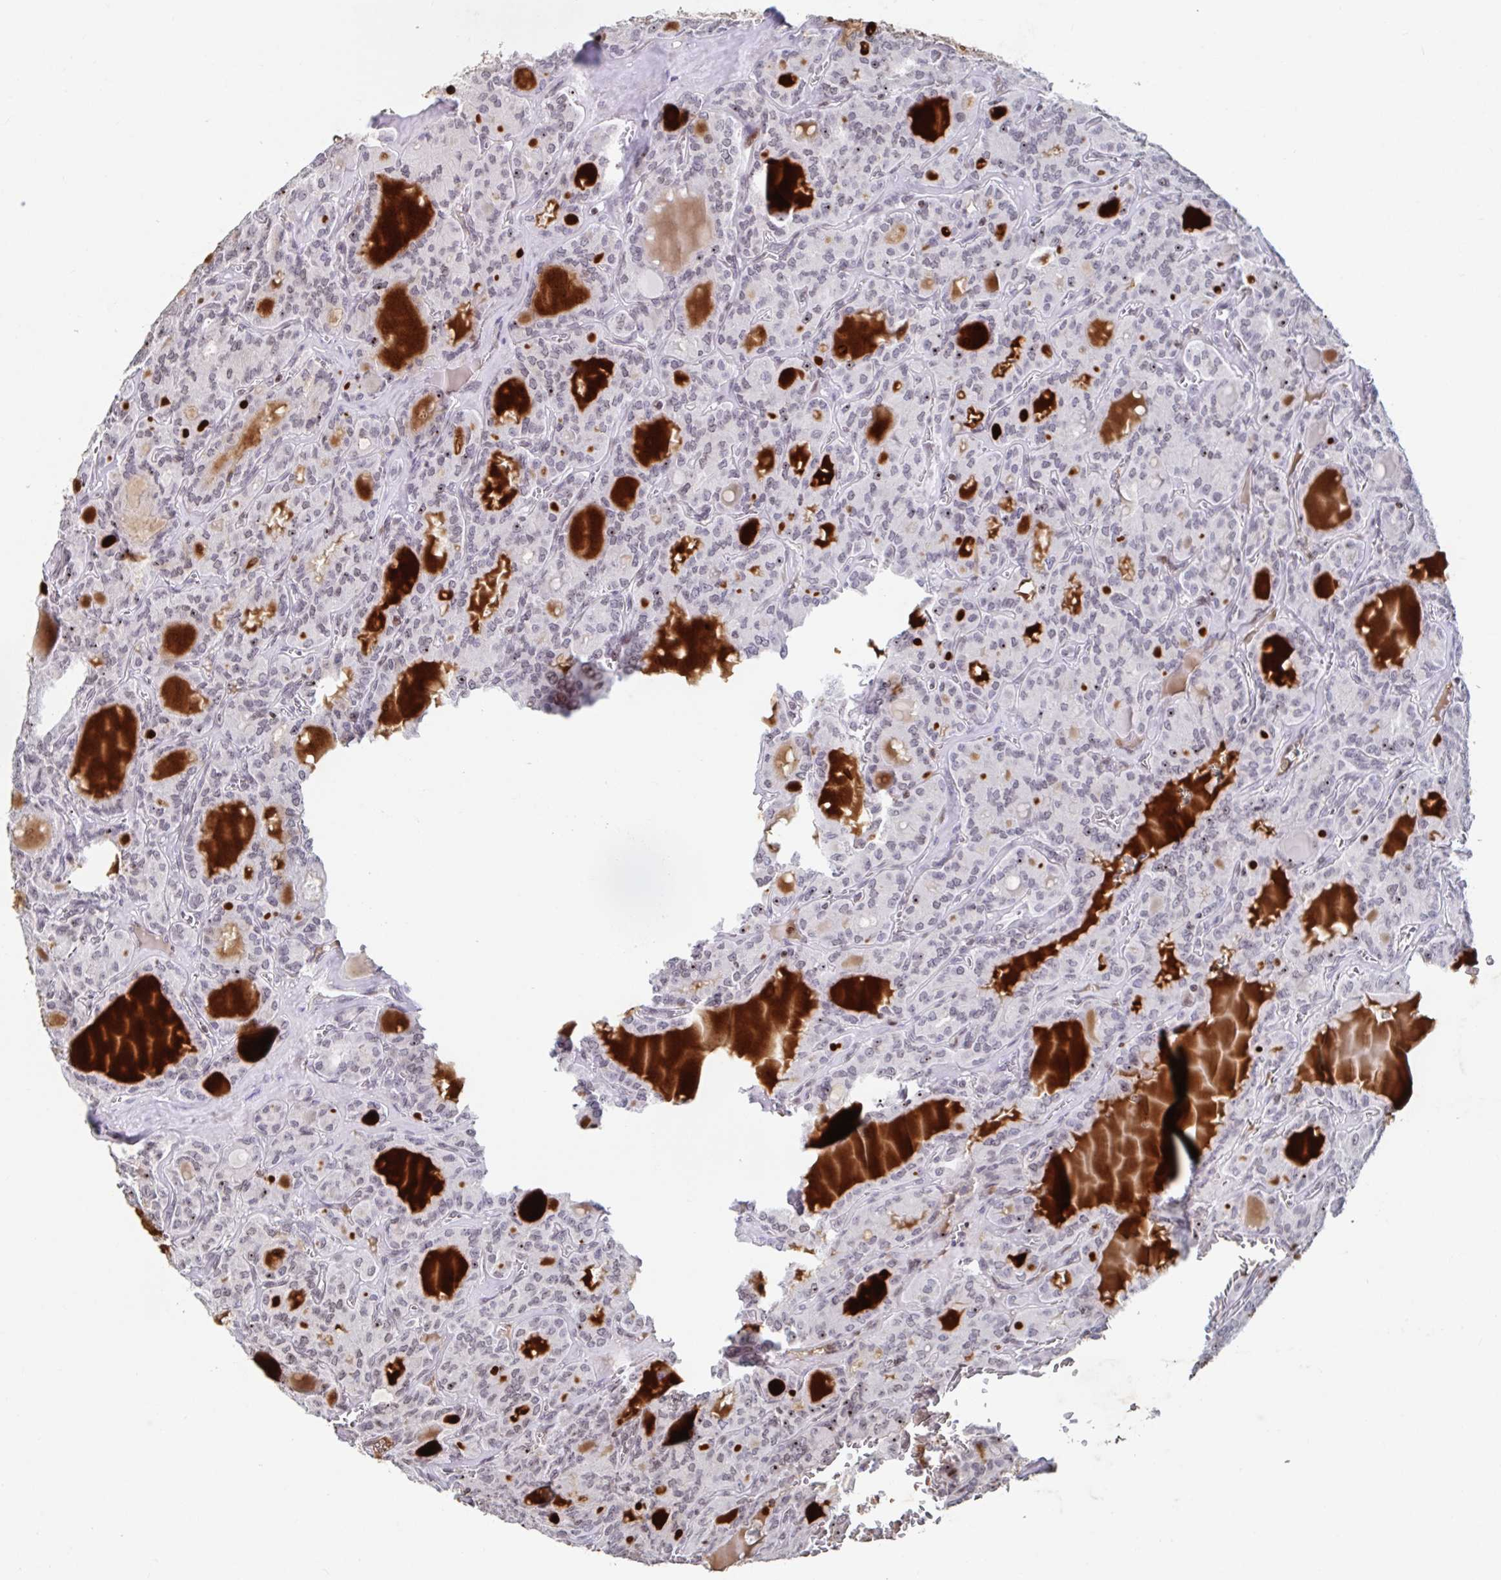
{"staining": {"intensity": "negative", "quantity": "none", "location": "none"}, "tissue": "thyroid cancer", "cell_type": "Tumor cells", "image_type": "cancer", "snomed": [{"axis": "morphology", "description": "Papillary adenocarcinoma, NOS"}, {"axis": "topography", "description": "Thyroid gland"}], "caption": "This image is of thyroid papillary adenocarcinoma stained with immunohistochemistry to label a protein in brown with the nuclei are counter-stained blue. There is no positivity in tumor cells.", "gene": "C19orf53", "patient": {"sex": "male", "age": 87}}